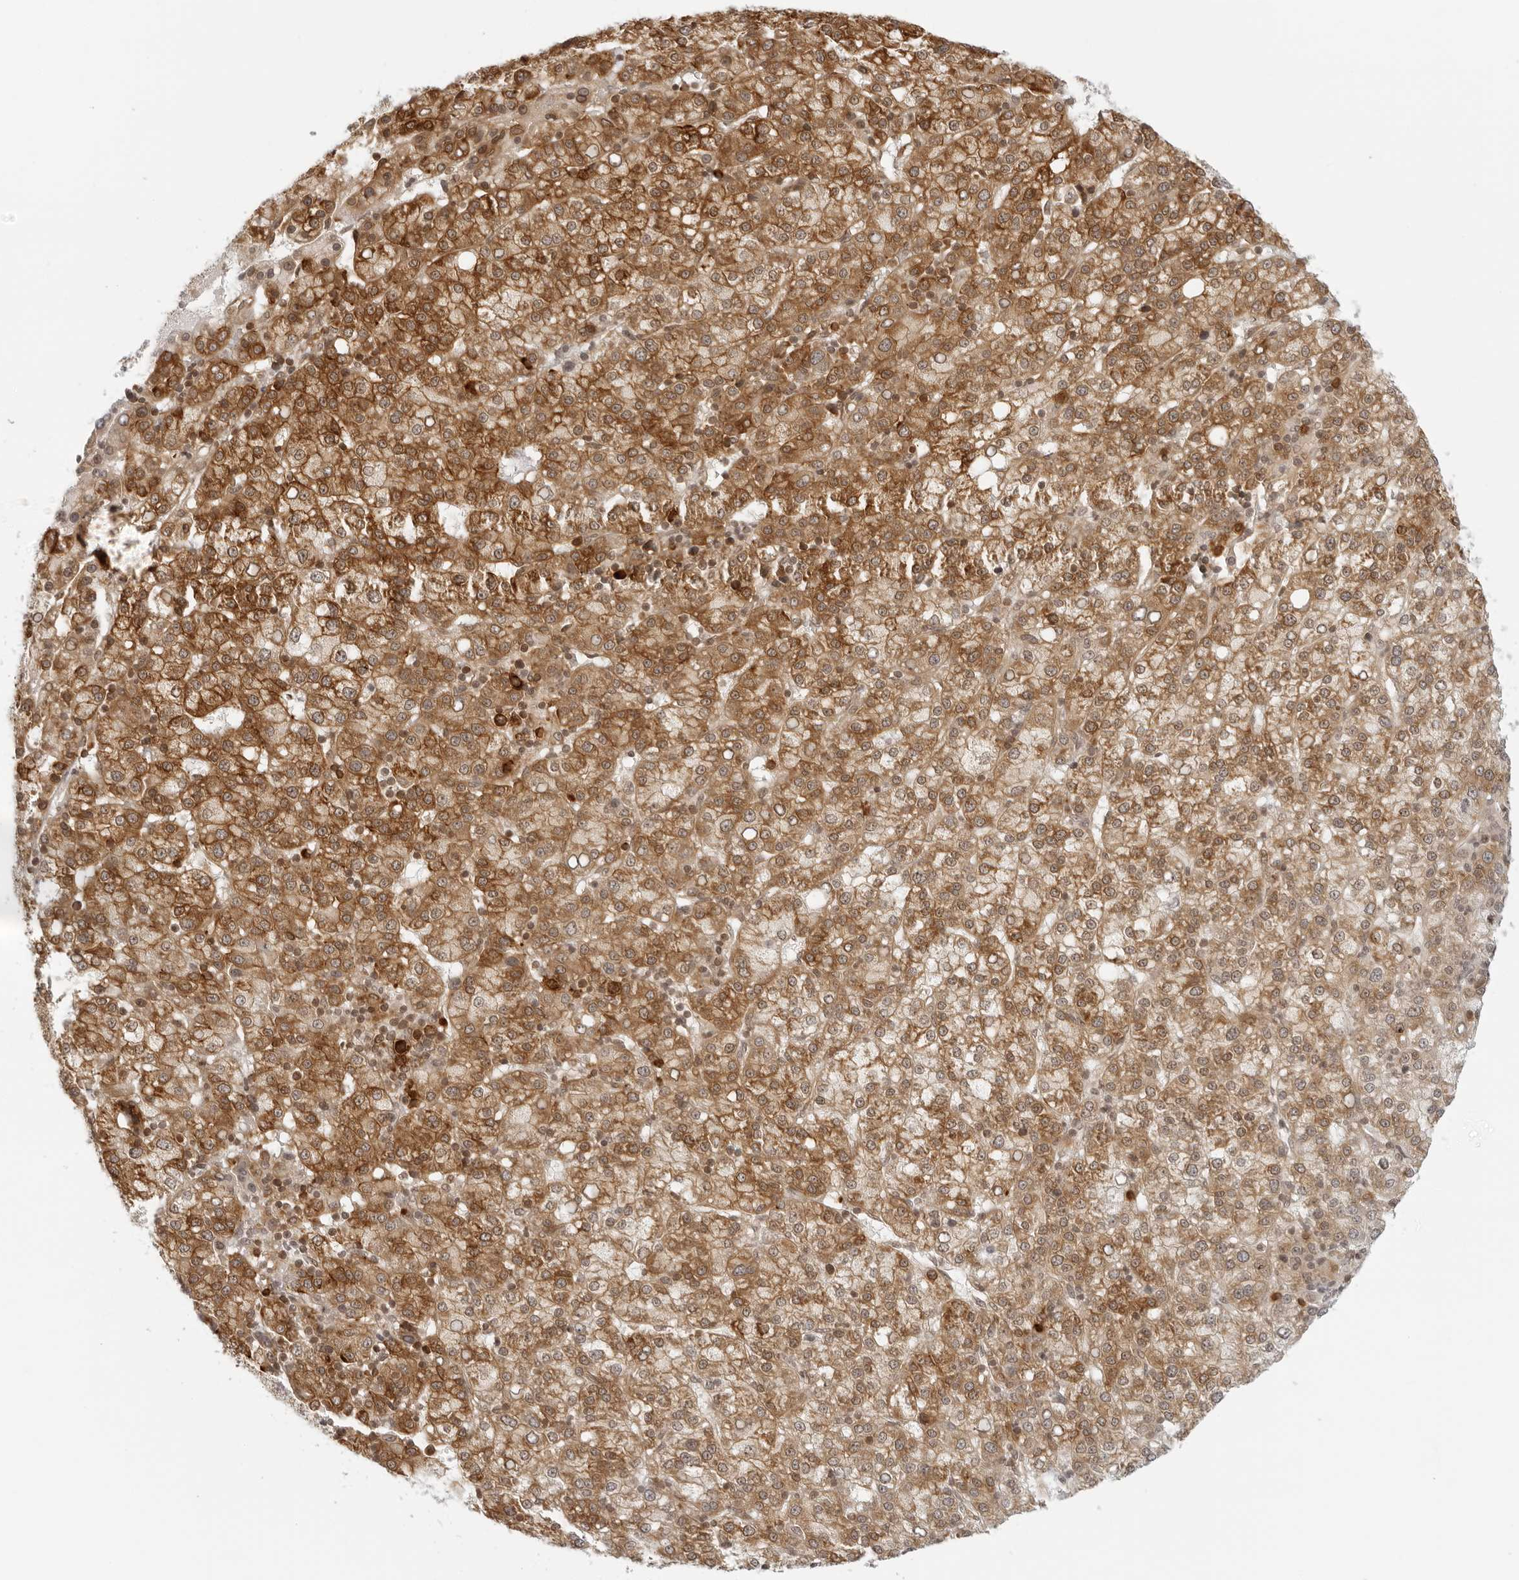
{"staining": {"intensity": "moderate", "quantity": ">75%", "location": "cytoplasmic/membranous"}, "tissue": "liver cancer", "cell_type": "Tumor cells", "image_type": "cancer", "snomed": [{"axis": "morphology", "description": "Carcinoma, Hepatocellular, NOS"}, {"axis": "topography", "description": "Liver"}], "caption": "Hepatocellular carcinoma (liver) stained with immunohistochemistry (IHC) reveals moderate cytoplasmic/membranous staining in about >75% of tumor cells.", "gene": "EIF4G1", "patient": {"sex": "female", "age": 58}}